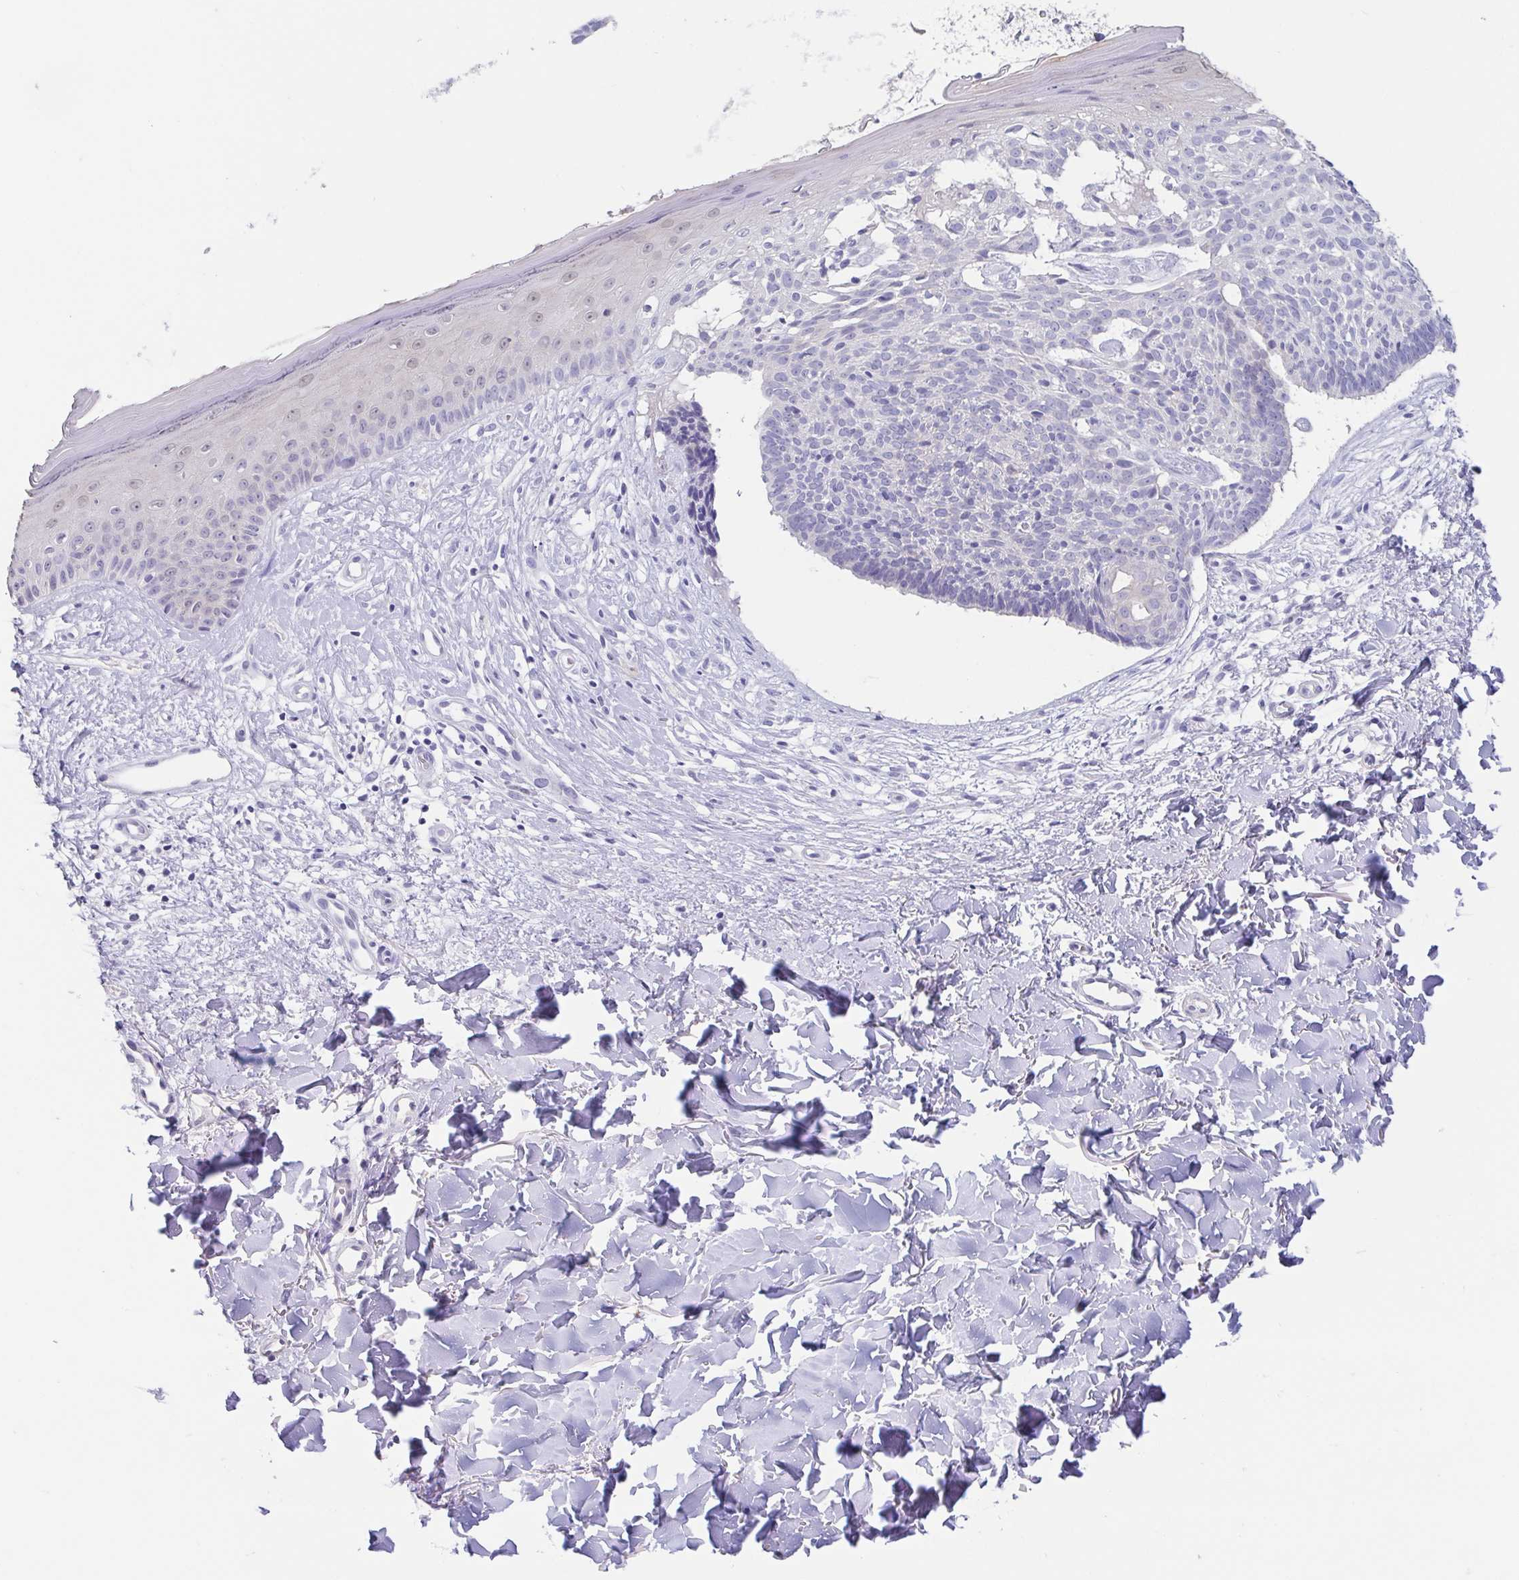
{"staining": {"intensity": "negative", "quantity": "none", "location": "none"}, "tissue": "skin cancer", "cell_type": "Tumor cells", "image_type": "cancer", "snomed": [{"axis": "morphology", "description": "Basal cell carcinoma"}, {"axis": "topography", "description": "Skin"}], "caption": "This is an immunohistochemistry image of human skin cancer. There is no expression in tumor cells.", "gene": "FABP3", "patient": {"sex": "male", "age": 51}}